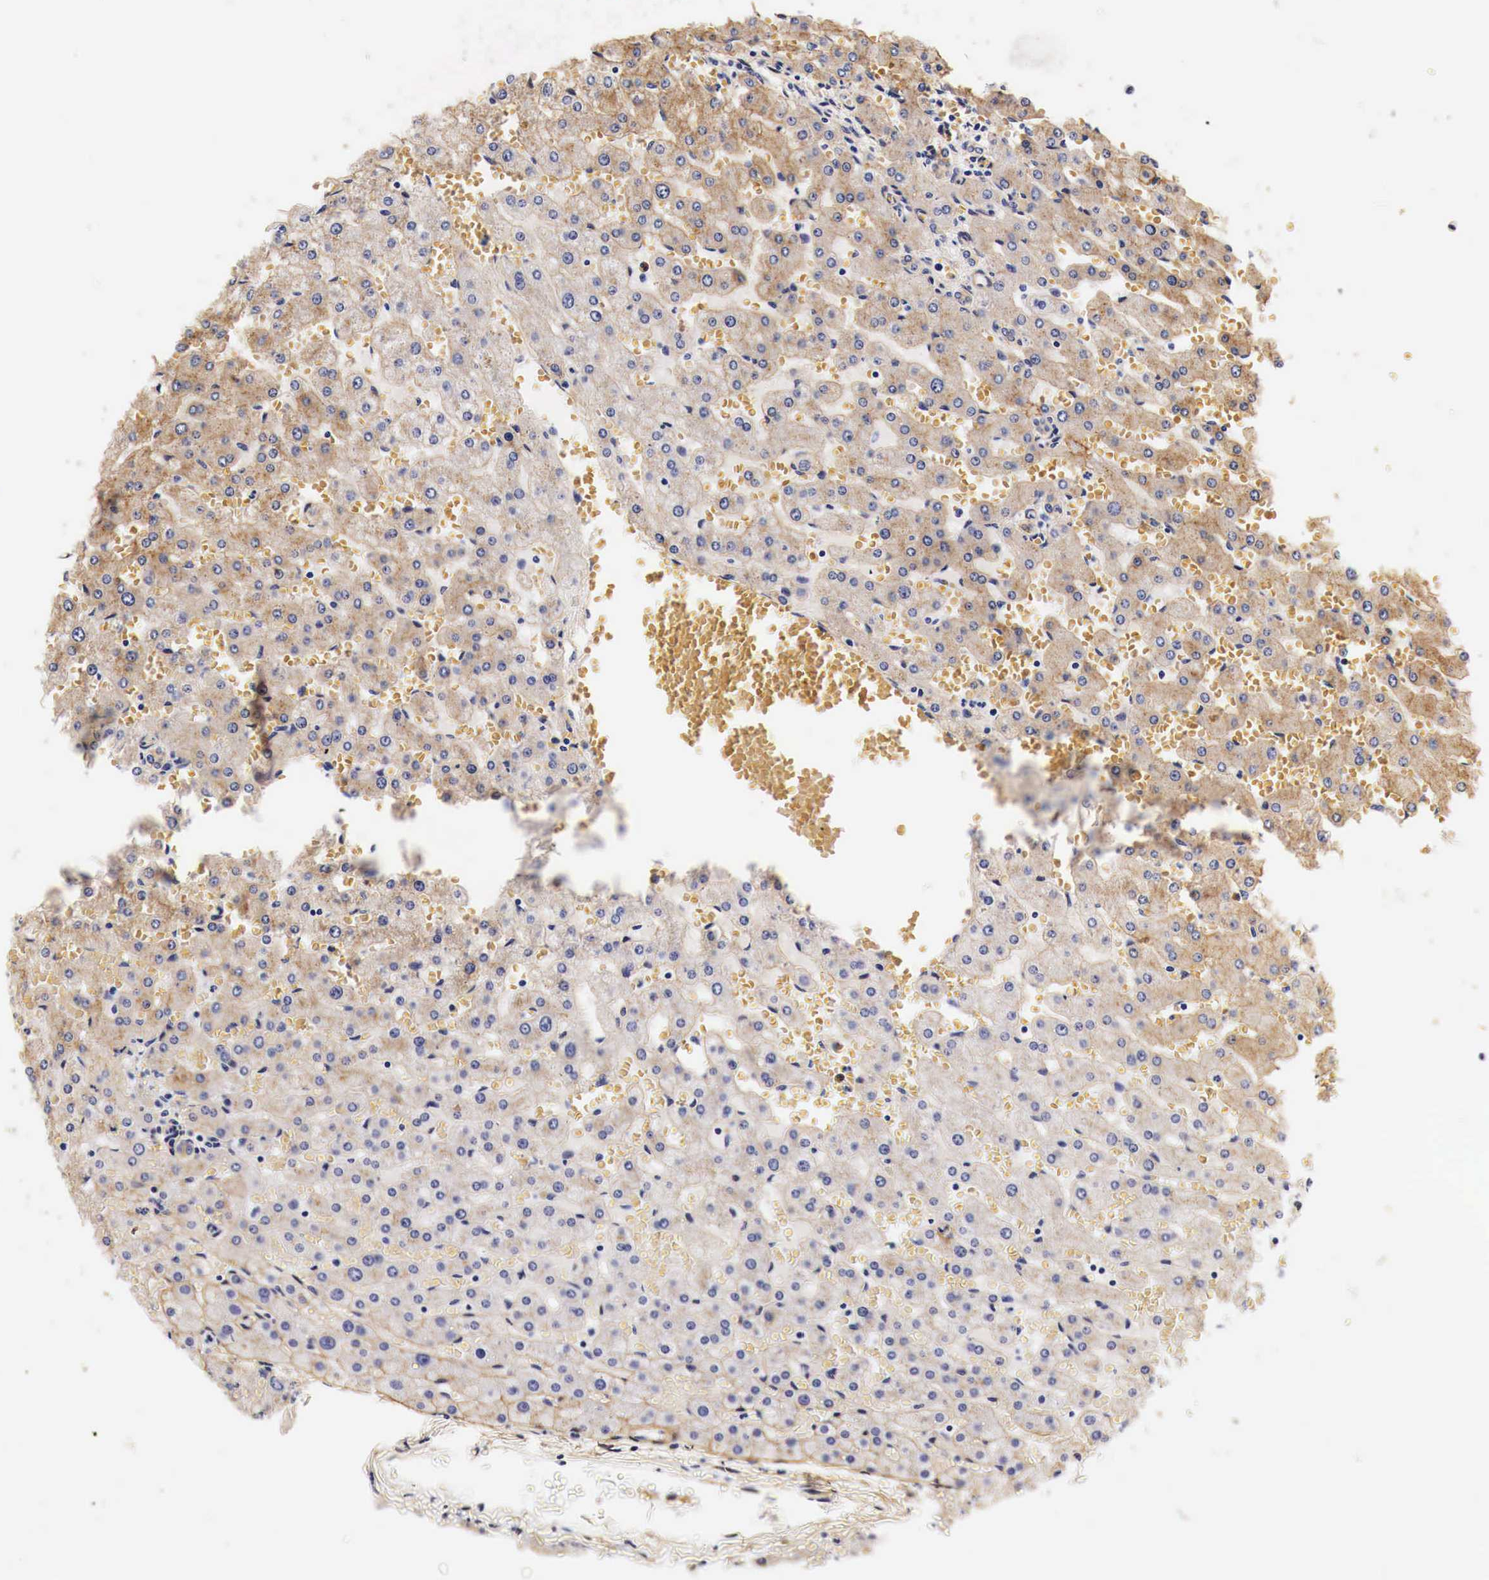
{"staining": {"intensity": "moderate", "quantity": "25%-75%", "location": "cytoplasmic/membranous"}, "tissue": "liver", "cell_type": "Cholangiocytes", "image_type": "normal", "snomed": [{"axis": "morphology", "description": "Normal tissue, NOS"}, {"axis": "topography", "description": "Liver"}], "caption": "Protein staining reveals moderate cytoplasmic/membranous staining in approximately 25%-75% of cholangiocytes in benign liver. (DAB IHC with brightfield microscopy, high magnification).", "gene": "EGFR", "patient": {"sex": "female", "age": 30}}